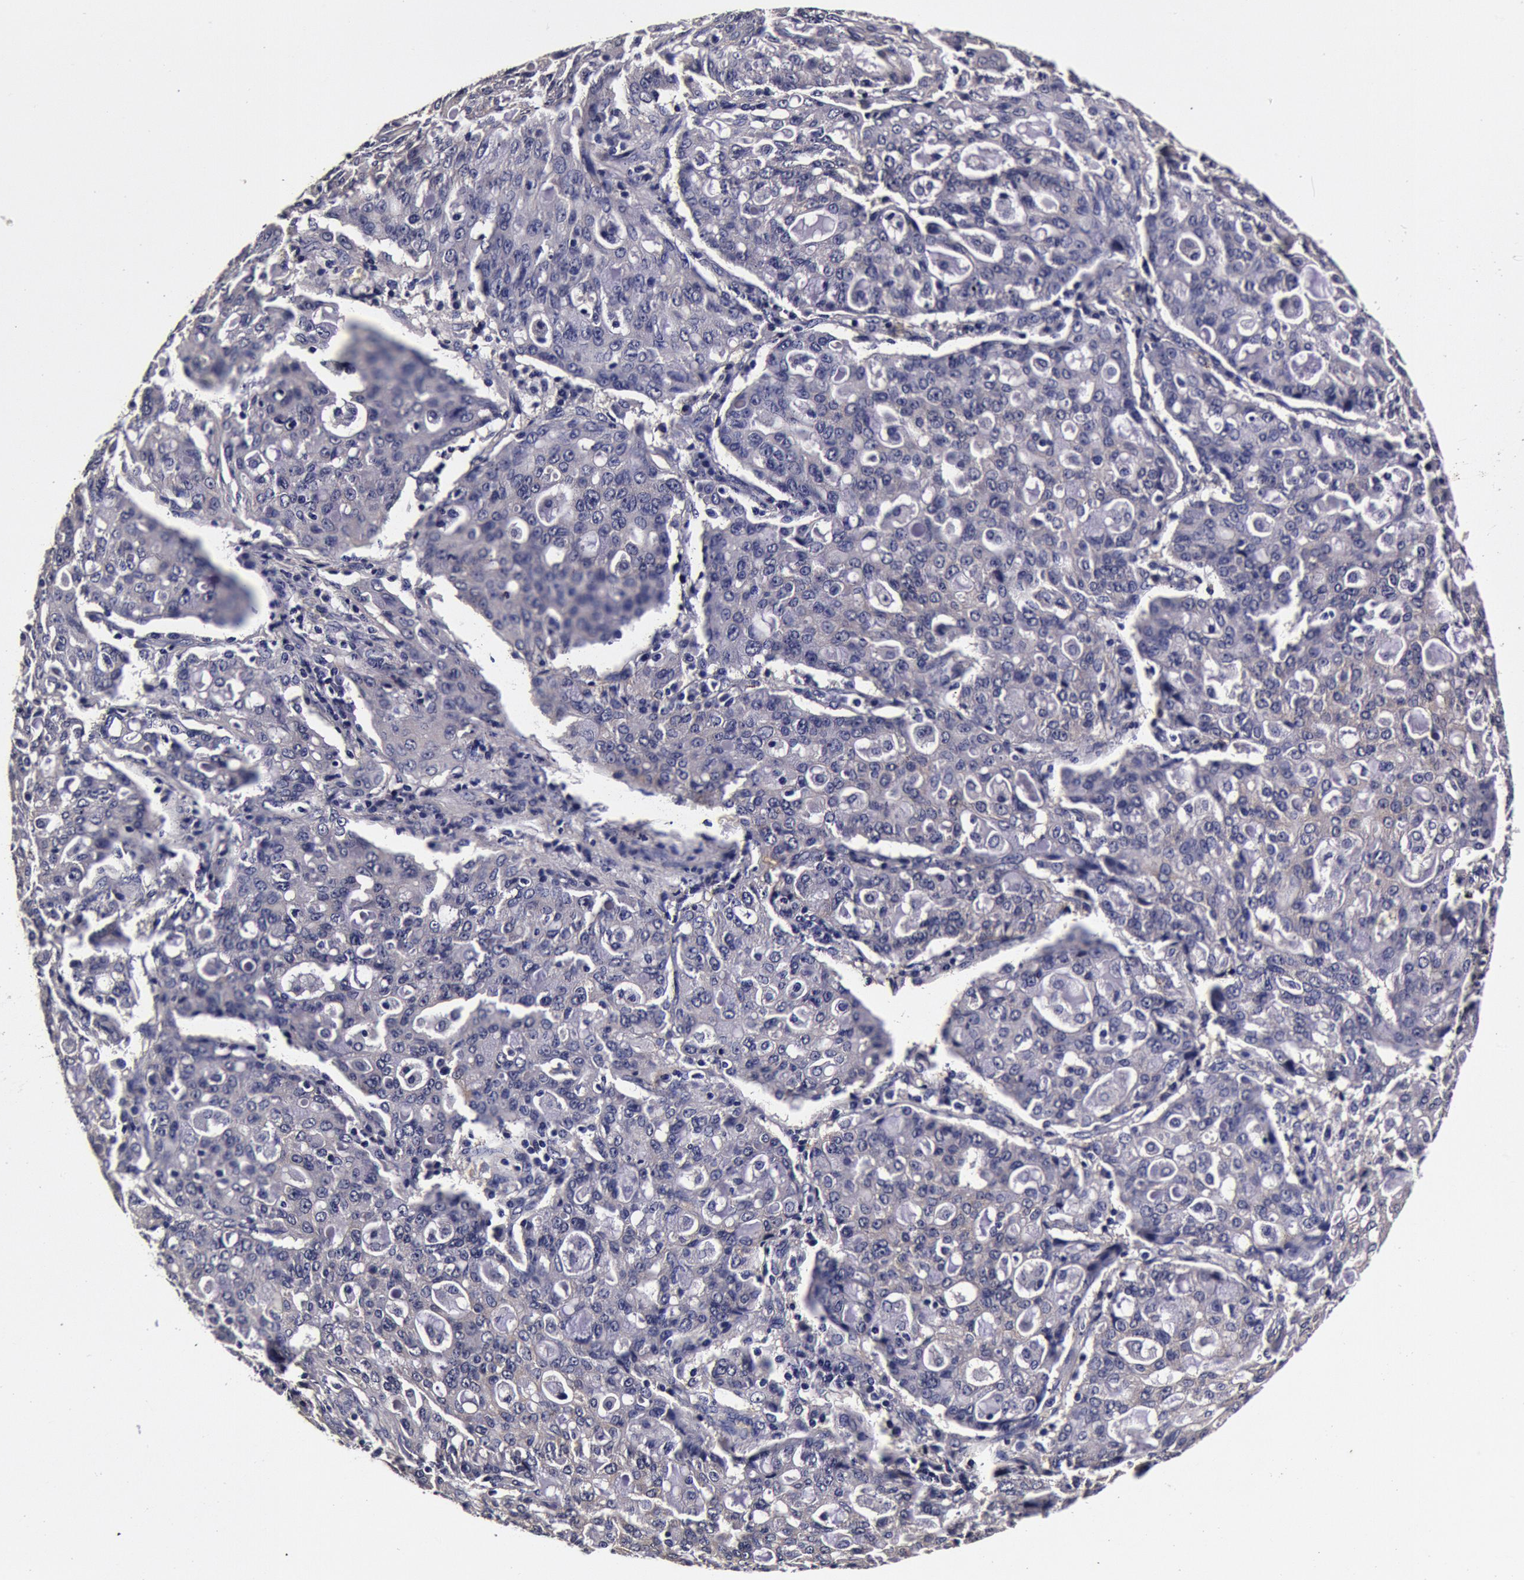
{"staining": {"intensity": "negative", "quantity": "none", "location": "none"}, "tissue": "lung cancer", "cell_type": "Tumor cells", "image_type": "cancer", "snomed": [{"axis": "morphology", "description": "Adenocarcinoma, NOS"}, {"axis": "topography", "description": "Lung"}], "caption": "IHC histopathology image of neoplastic tissue: lung adenocarcinoma stained with DAB (3,3'-diaminobenzidine) exhibits no significant protein positivity in tumor cells.", "gene": "CCDC22", "patient": {"sex": "female", "age": 44}}